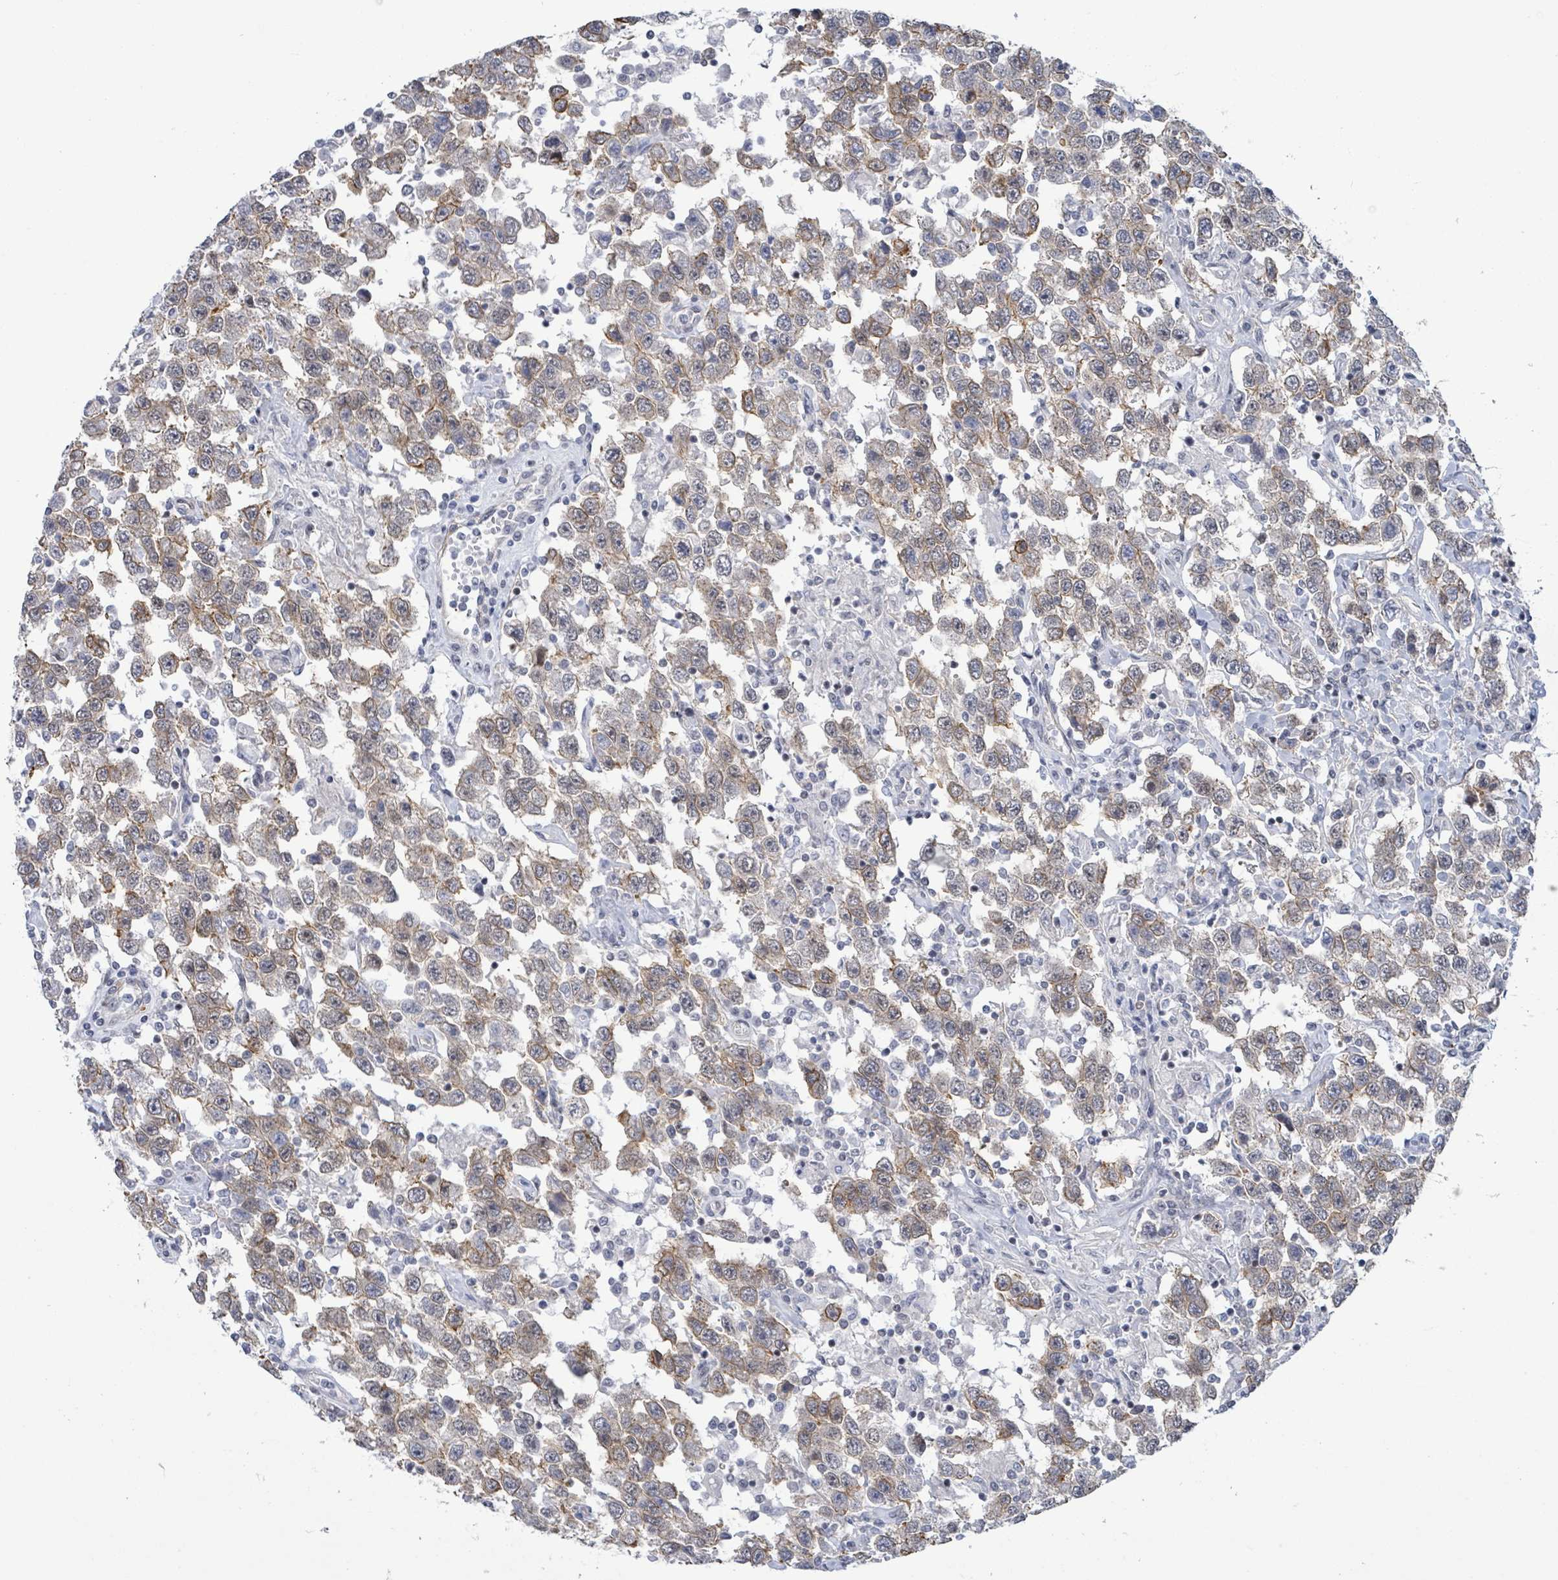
{"staining": {"intensity": "weak", "quantity": ">75%", "location": "cytoplasmic/membranous"}, "tissue": "testis cancer", "cell_type": "Tumor cells", "image_type": "cancer", "snomed": [{"axis": "morphology", "description": "Seminoma, NOS"}, {"axis": "topography", "description": "Testis"}], "caption": "Weak cytoplasmic/membranous protein positivity is seen in approximately >75% of tumor cells in testis seminoma.", "gene": "DMRTC1B", "patient": {"sex": "male", "age": 41}}